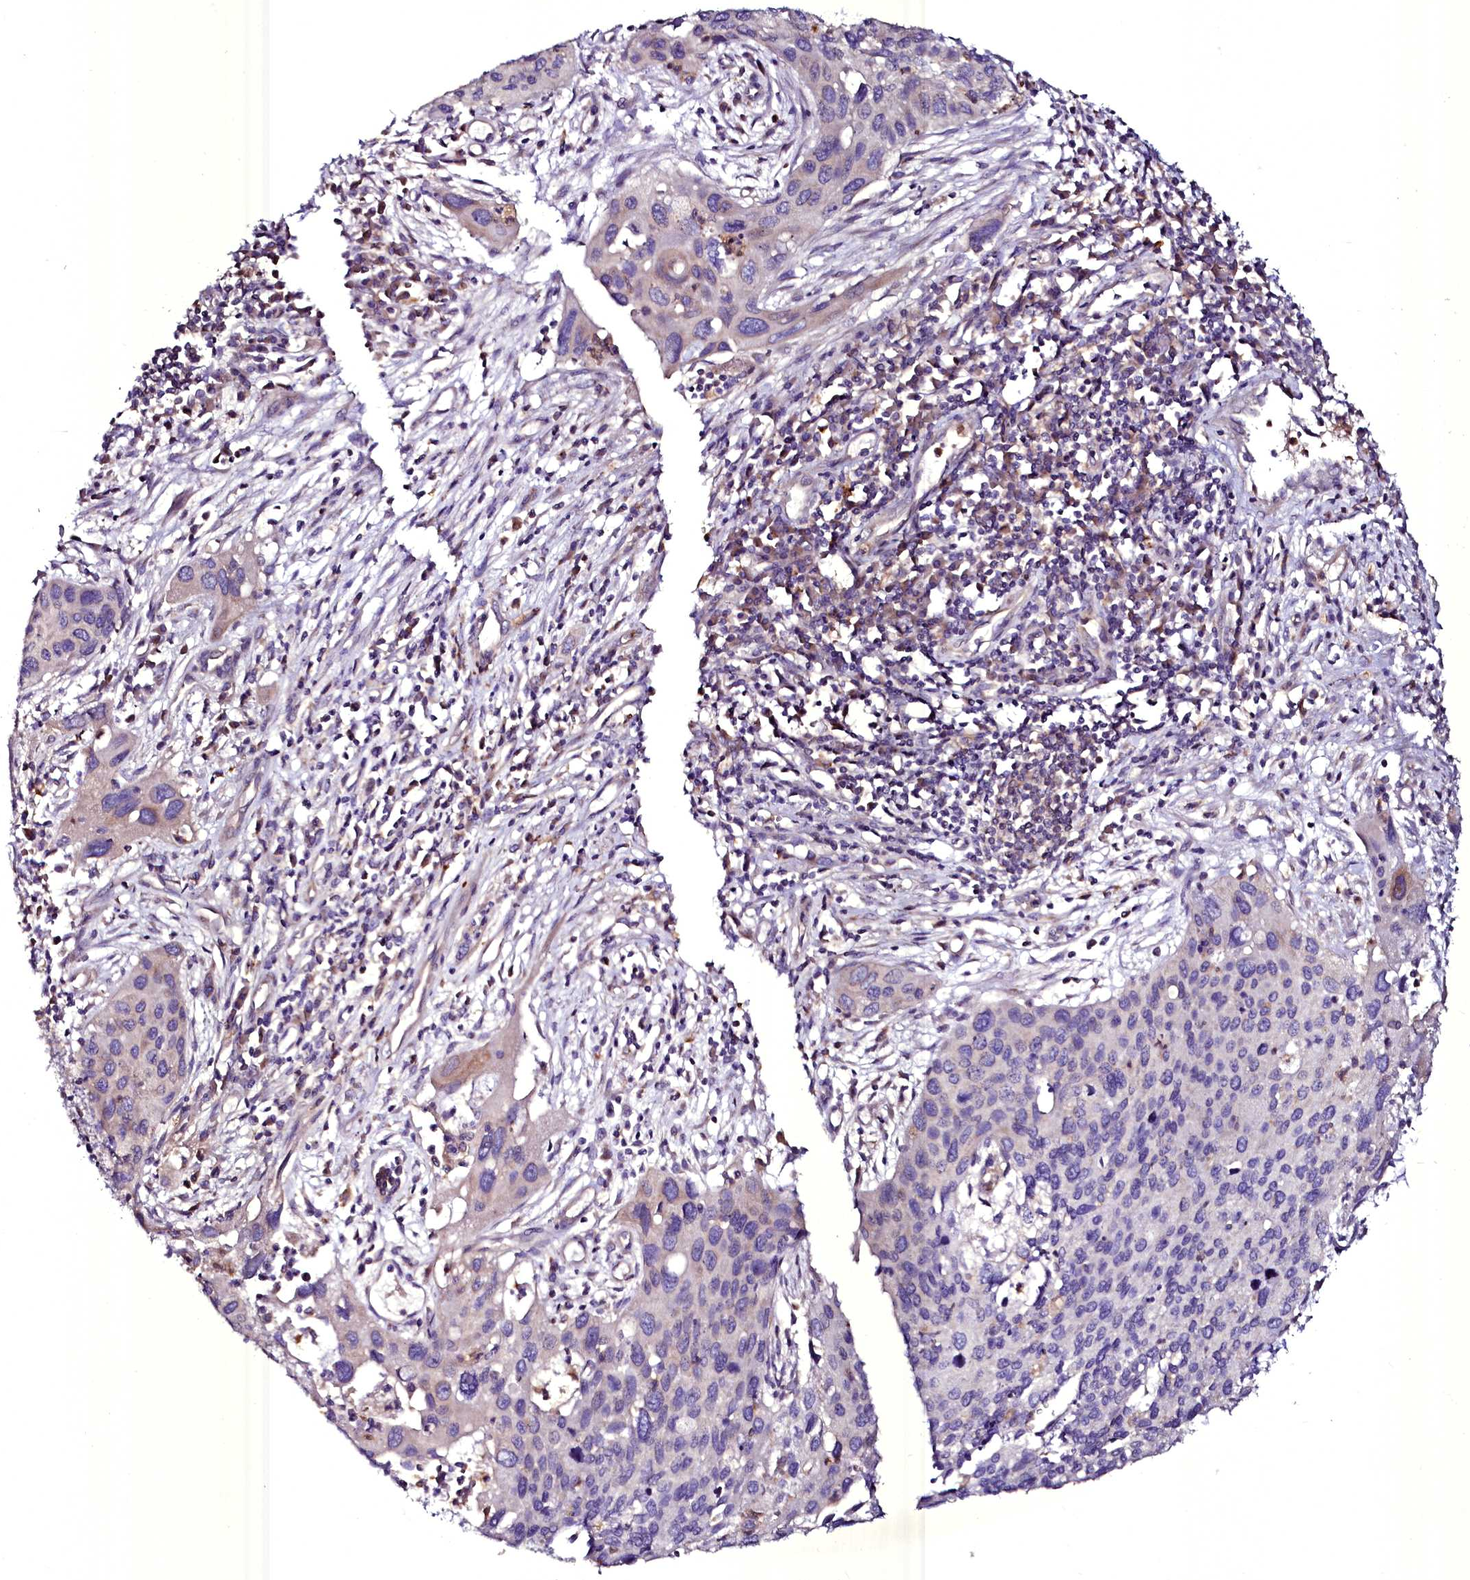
{"staining": {"intensity": "negative", "quantity": "none", "location": "none"}, "tissue": "cervical cancer", "cell_type": "Tumor cells", "image_type": "cancer", "snomed": [{"axis": "morphology", "description": "Squamous cell carcinoma, NOS"}, {"axis": "topography", "description": "Cervix"}], "caption": "Tumor cells are negative for protein expression in human cervical squamous cell carcinoma. Brightfield microscopy of immunohistochemistry (IHC) stained with DAB (3,3'-diaminobenzidine) (brown) and hematoxylin (blue), captured at high magnification.", "gene": "SELENOT", "patient": {"sex": "female", "age": 55}}